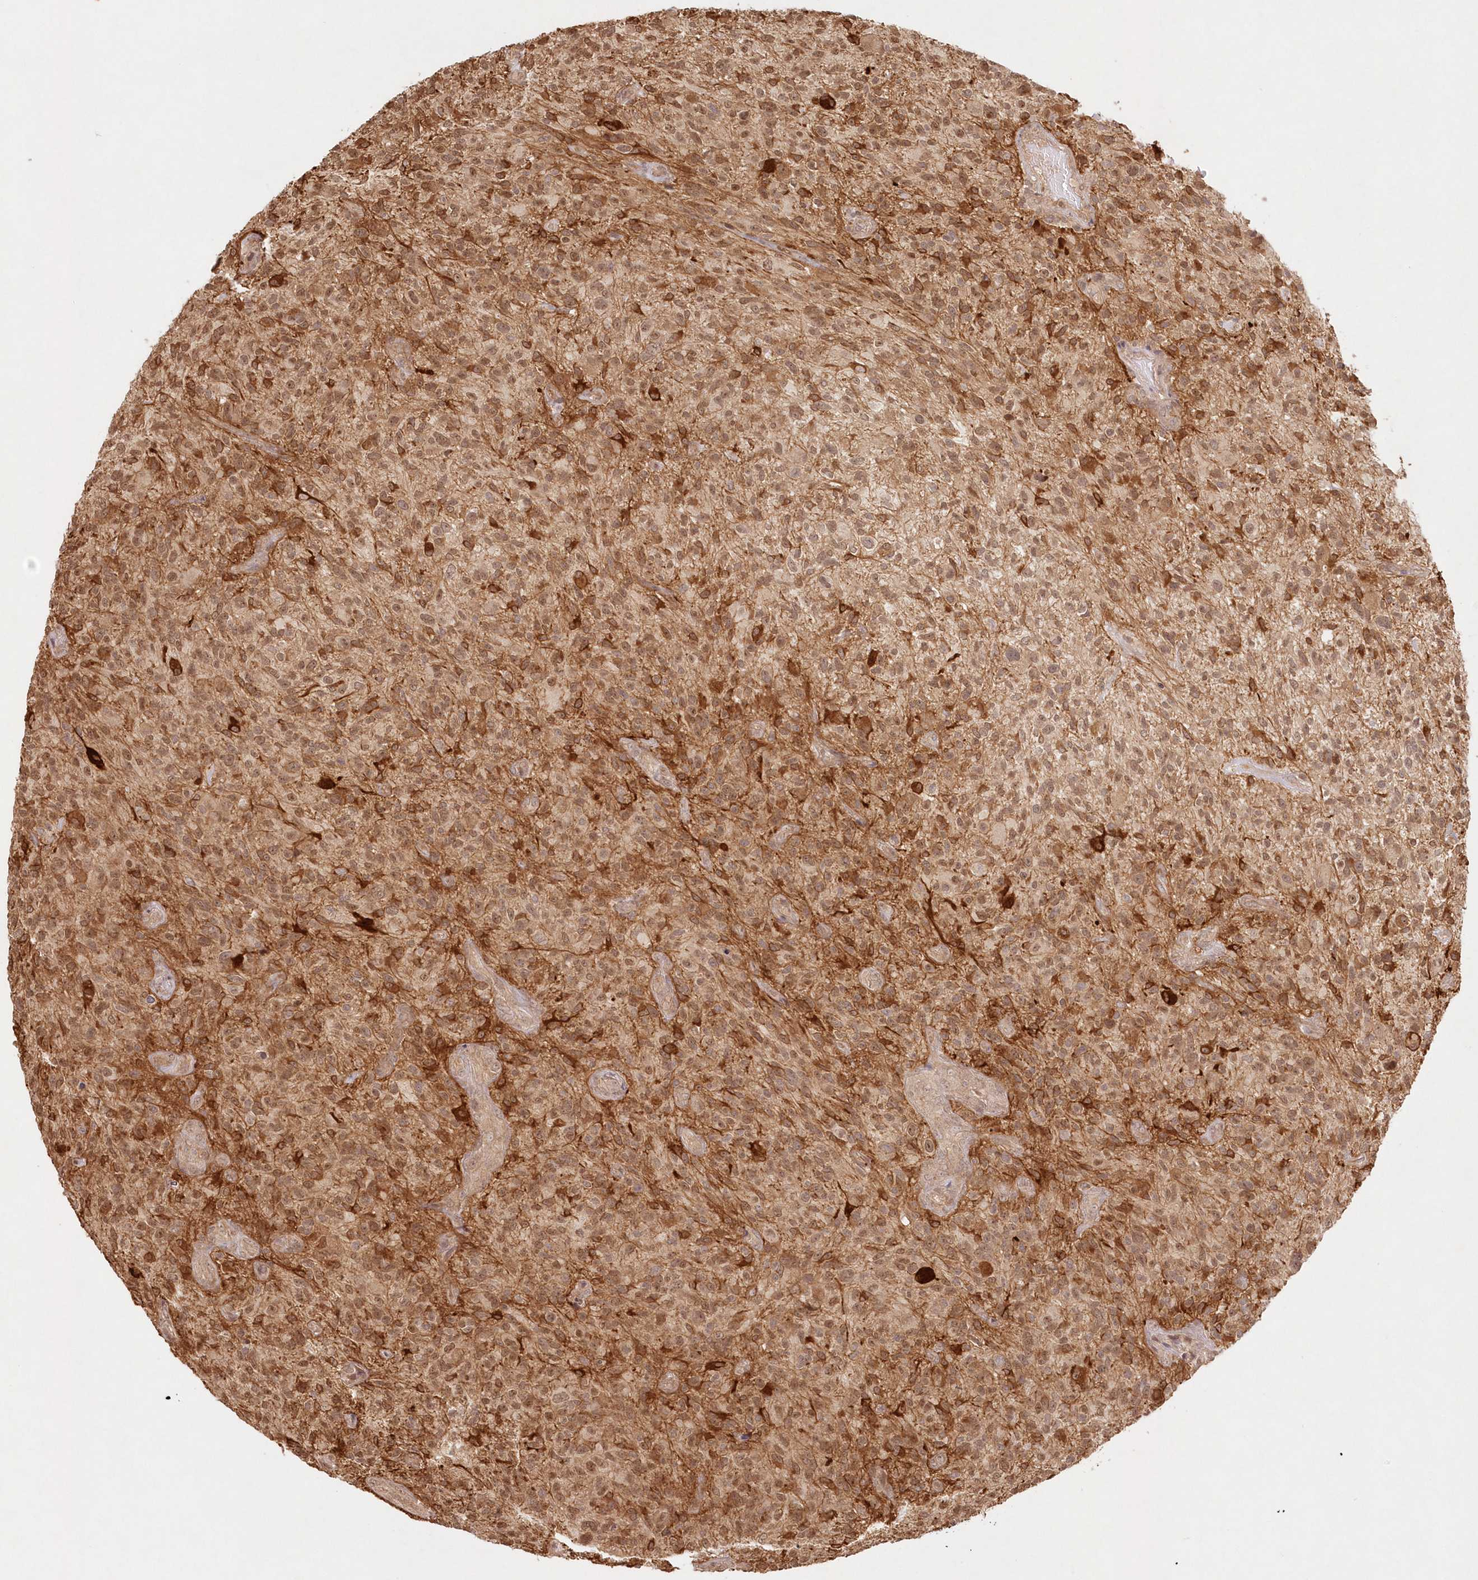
{"staining": {"intensity": "moderate", "quantity": ">75%", "location": "cytoplasmic/membranous,nuclear"}, "tissue": "glioma", "cell_type": "Tumor cells", "image_type": "cancer", "snomed": [{"axis": "morphology", "description": "Glioma, malignant, High grade"}, {"axis": "topography", "description": "Brain"}], "caption": "High-power microscopy captured an IHC image of malignant high-grade glioma, revealing moderate cytoplasmic/membranous and nuclear positivity in about >75% of tumor cells.", "gene": "KIAA0232", "patient": {"sex": "male", "age": 47}}